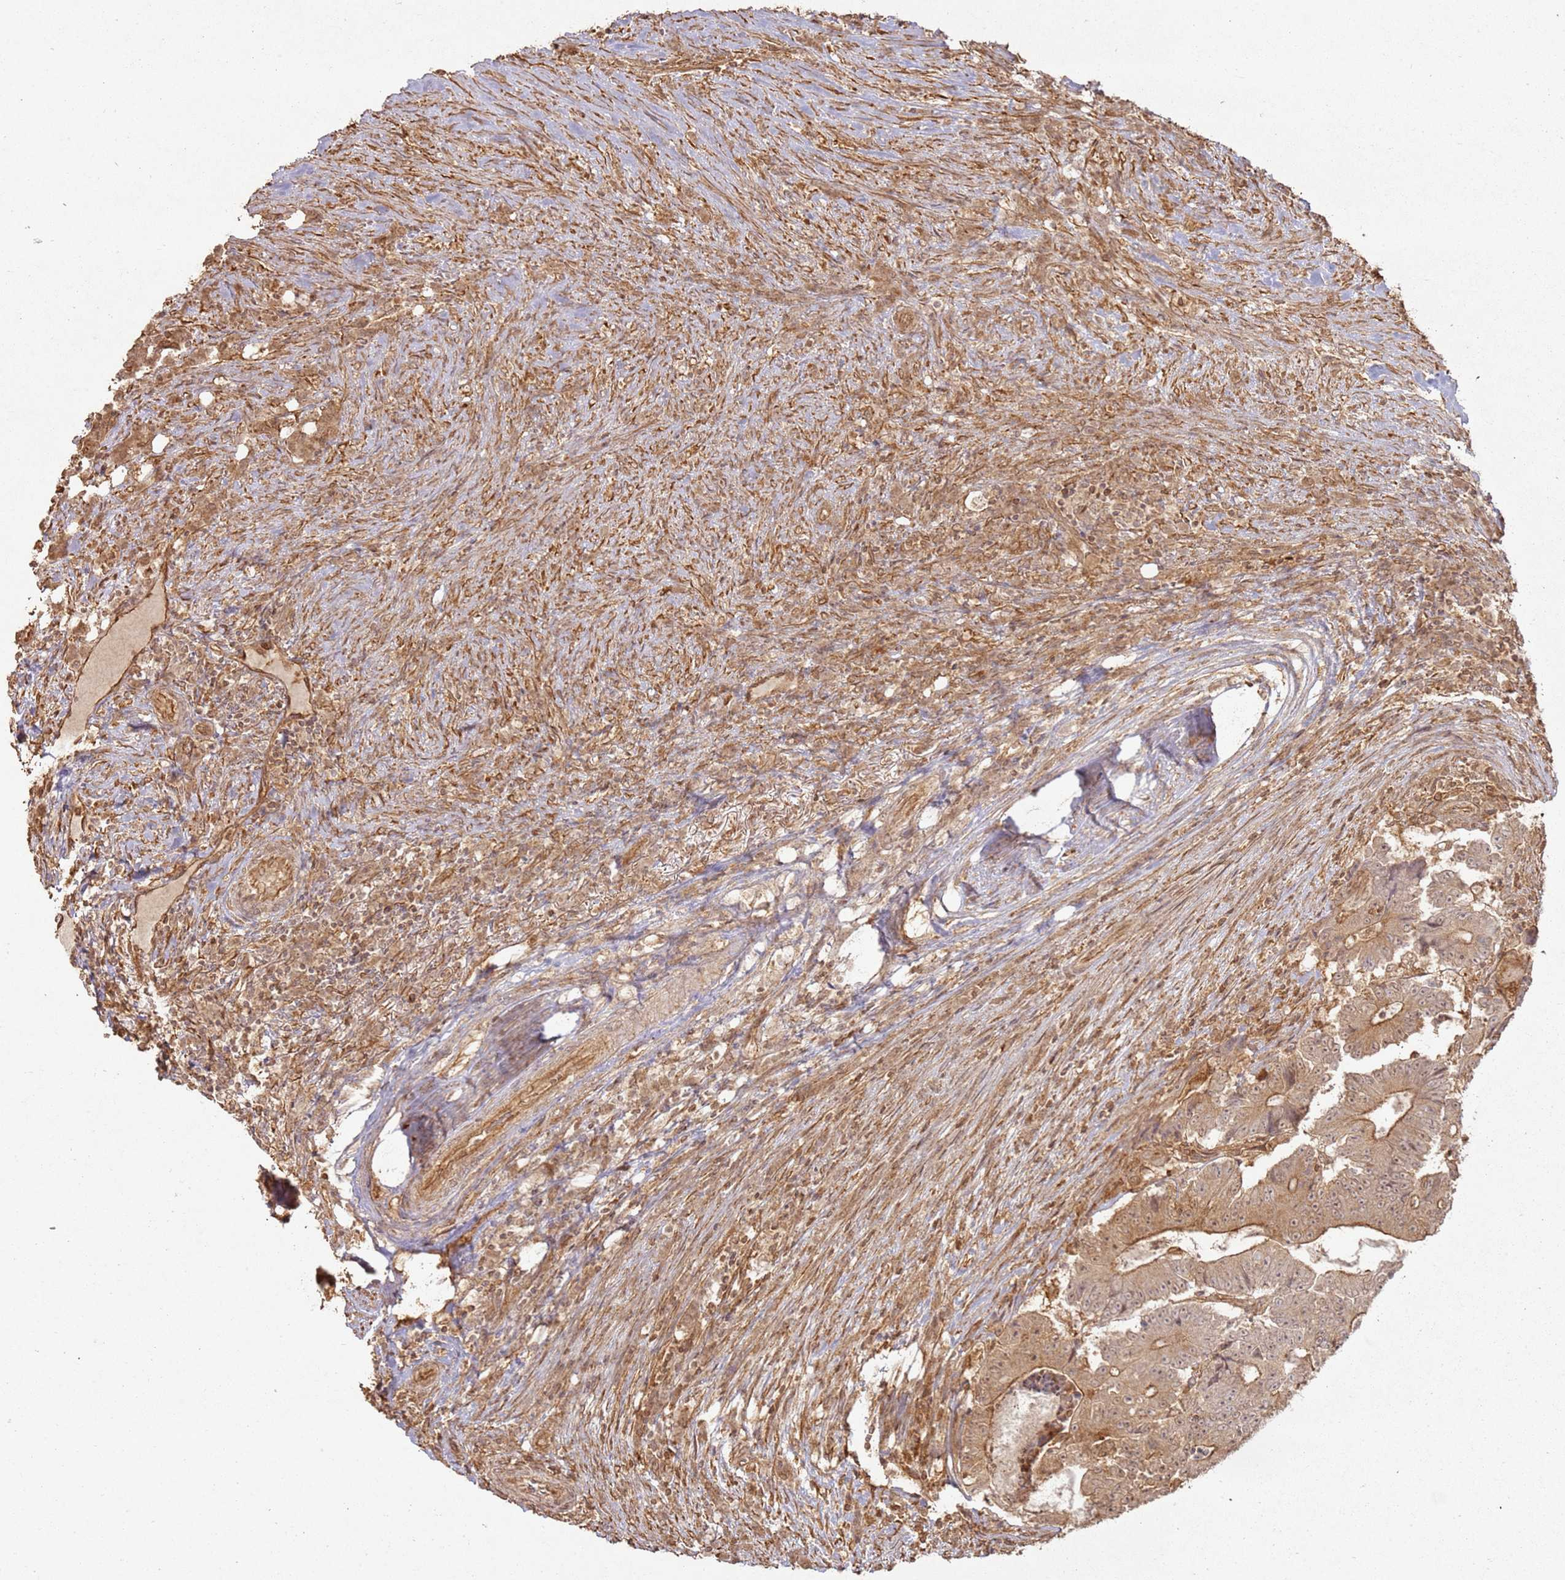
{"staining": {"intensity": "moderate", "quantity": ">75%", "location": "cytoplasmic/membranous"}, "tissue": "colorectal cancer", "cell_type": "Tumor cells", "image_type": "cancer", "snomed": [{"axis": "morphology", "description": "Adenocarcinoma, NOS"}, {"axis": "topography", "description": "Colon"}], "caption": "Protein staining of colorectal adenocarcinoma tissue displays moderate cytoplasmic/membranous staining in approximately >75% of tumor cells.", "gene": "ZNF776", "patient": {"sex": "male", "age": 83}}